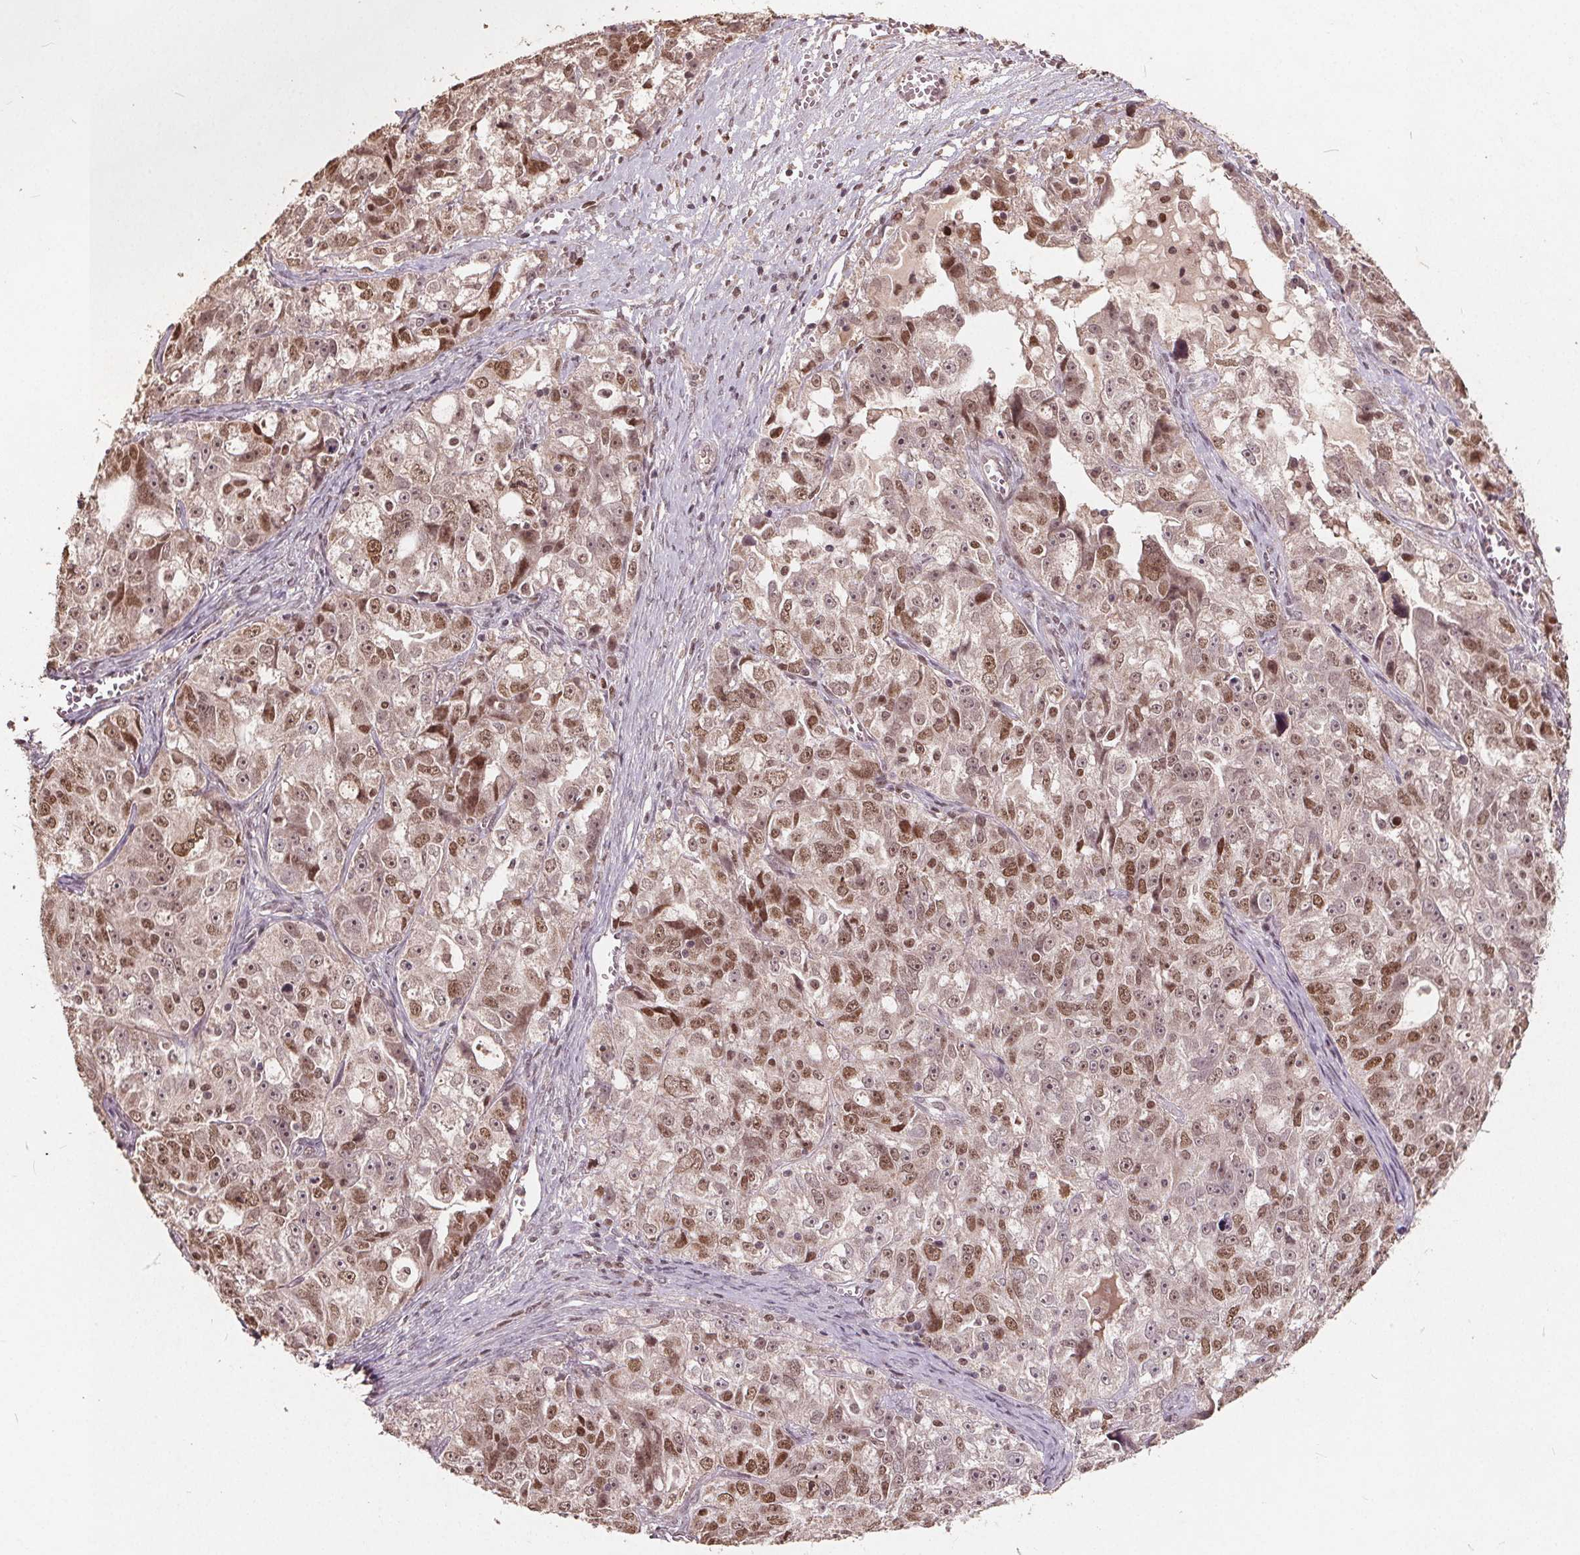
{"staining": {"intensity": "moderate", "quantity": ">75%", "location": "nuclear"}, "tissue": "ovarian cancer", "cell_type": "Tumor cells", "image_type": "cancer", "snomed": [{"axis": "morphology", "description": "Cystadenocarcinoma, serous, NOS"}, {"axis": "topography", "description": "Ovary"}], "caption": "A histopathology image of human ovarian cancer stained for a protein exhibits moderate nuclear brown staining in tumor cells.", "gene": "DNMT3B", "patient": {"sex": "female", "age": 51}}